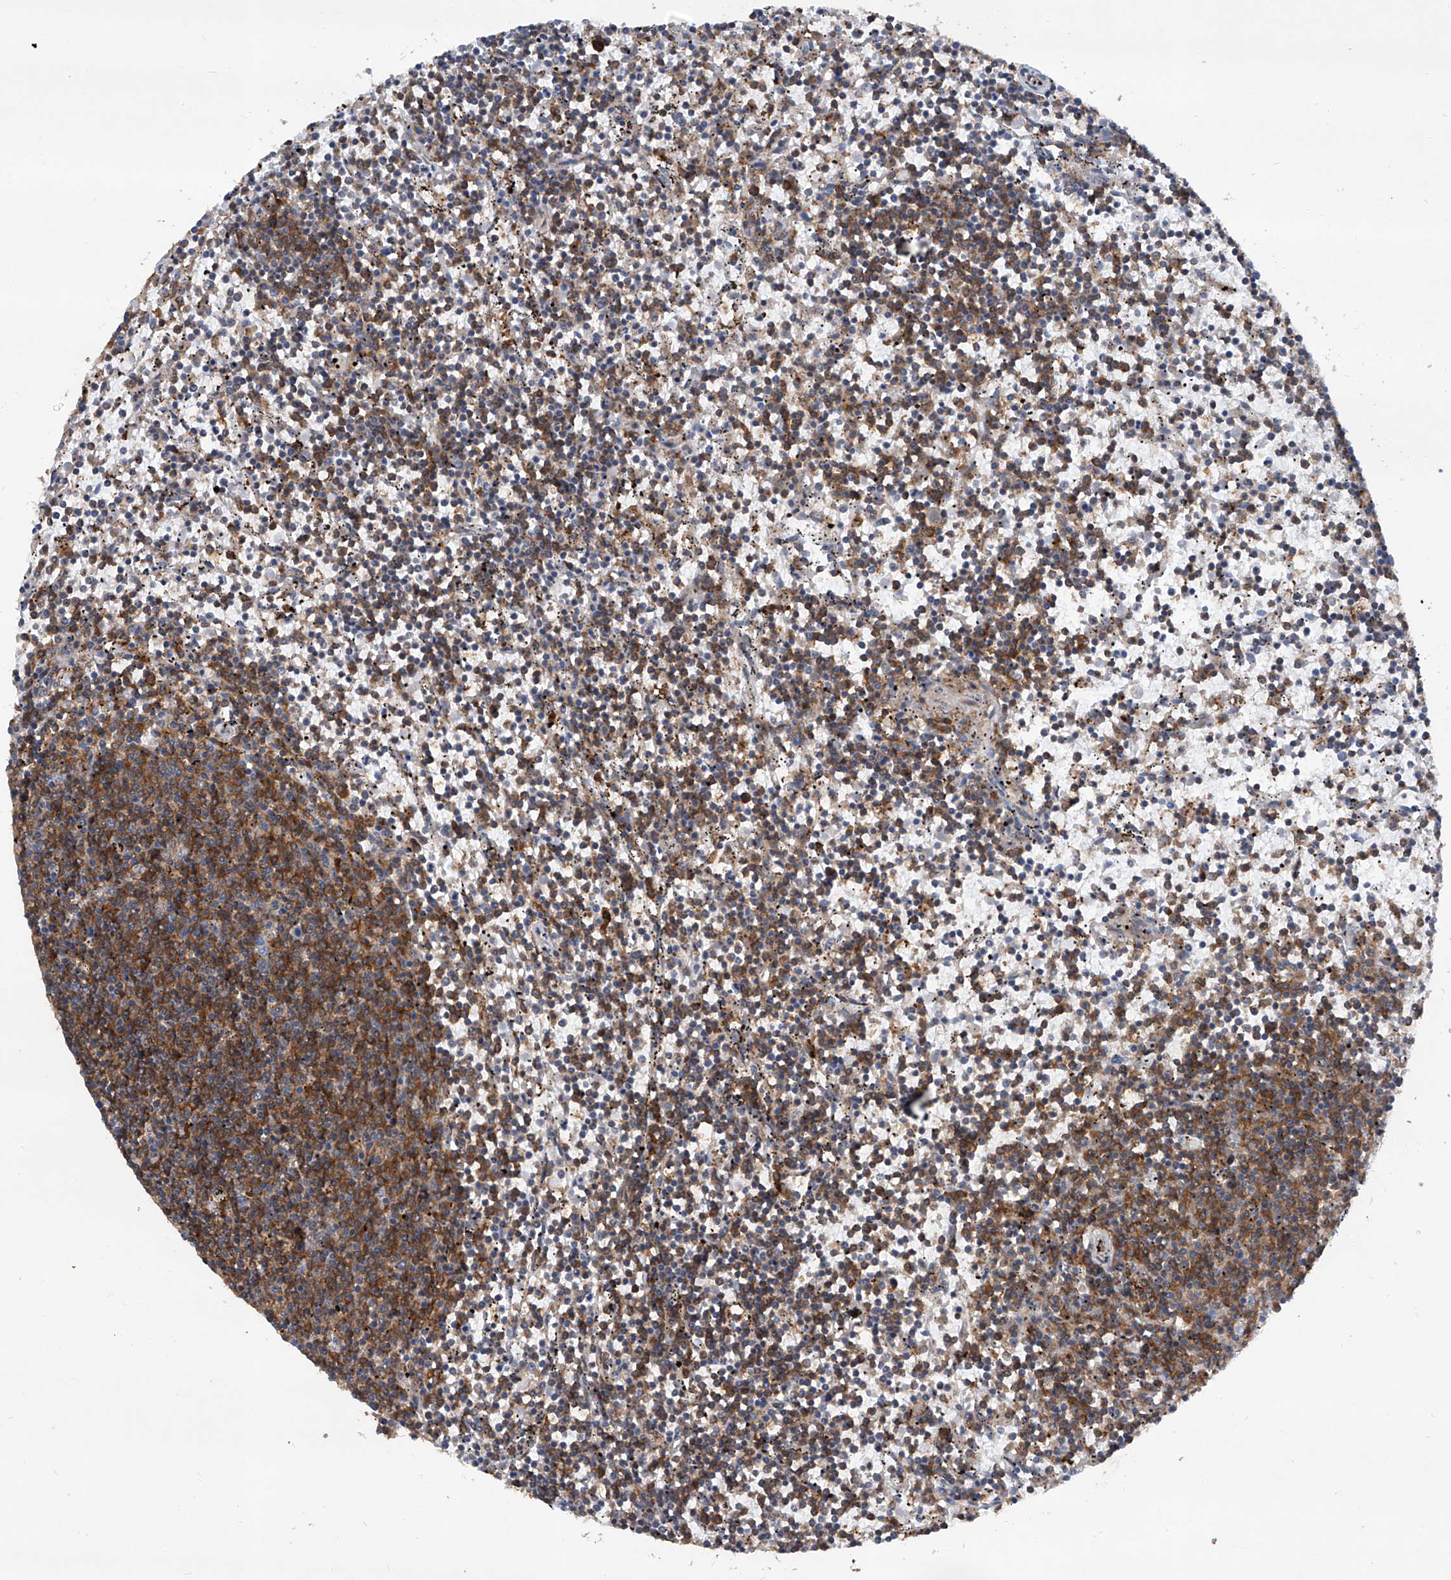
{"staining": {"intensity": "strong", "quantity": "25%-75%", "location": "cytoplasmic/membranous"}, "tissue": "lymphoma", "cell_type": "Tumor cells", "image_type": "cancer", "snomed": [{"axis": "morphology", "description": "Malignant lymphoma, non-Hodgkin's type, Low grade"}, {"axis": "topography", "description": "Spleen"}], "caption": "Human malignant lymphoma, non-Hodgkin's type (low-grade) stained with a brown dye demonstrates strong cytoplasmic/membranous positive positivity in approximately 25%-75% of tumor cells.", "gene": "SMAP1", "patient": {"sex": "female", "age": 50}}